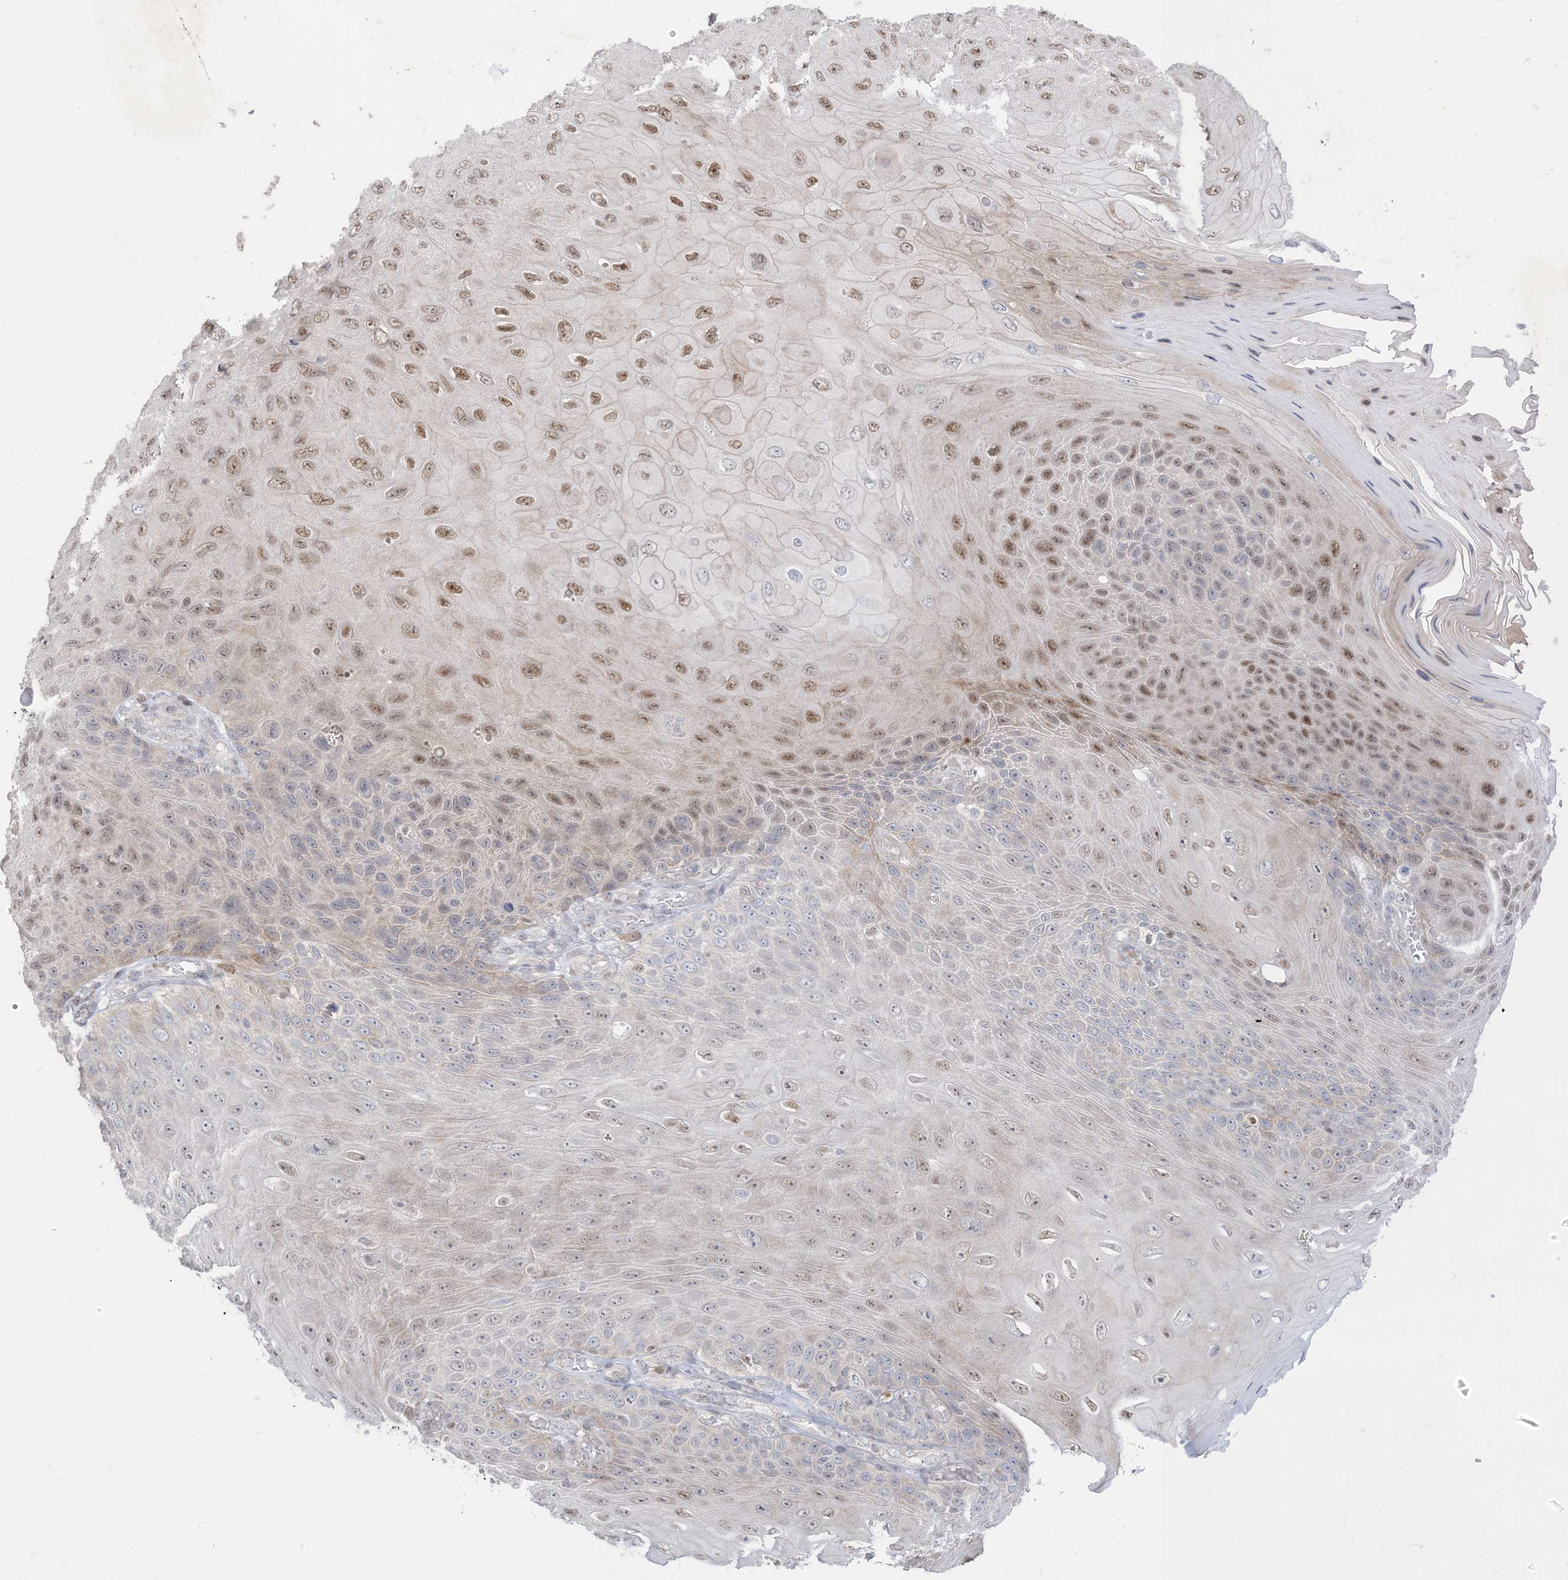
{"staining": {"intensity": "moderate", "quantity": "25%-75%", "location": "nuclear"}, "tissue": "skin cancer", "cell_type": "Tumor cells", "image_type": "cancer", "snomed": [{"axis": "morphology", "description": "Squamous cell carcinoma, NOS"}, {"axis": "topography", "description": "Skin"}], "caption": "DAB immunohistochemical staining of human skin cancer (squamous cell carcinoma) demonstrates moderate nuclear protein staining in about 25%-75% of tumor cells. Using DAB (brown) and hematoxylin (blue) stains, captured at high magnification using brightfield microscopy.", "gene": "BHLHE40", "patient": {"sex": "female", "age": 88}}